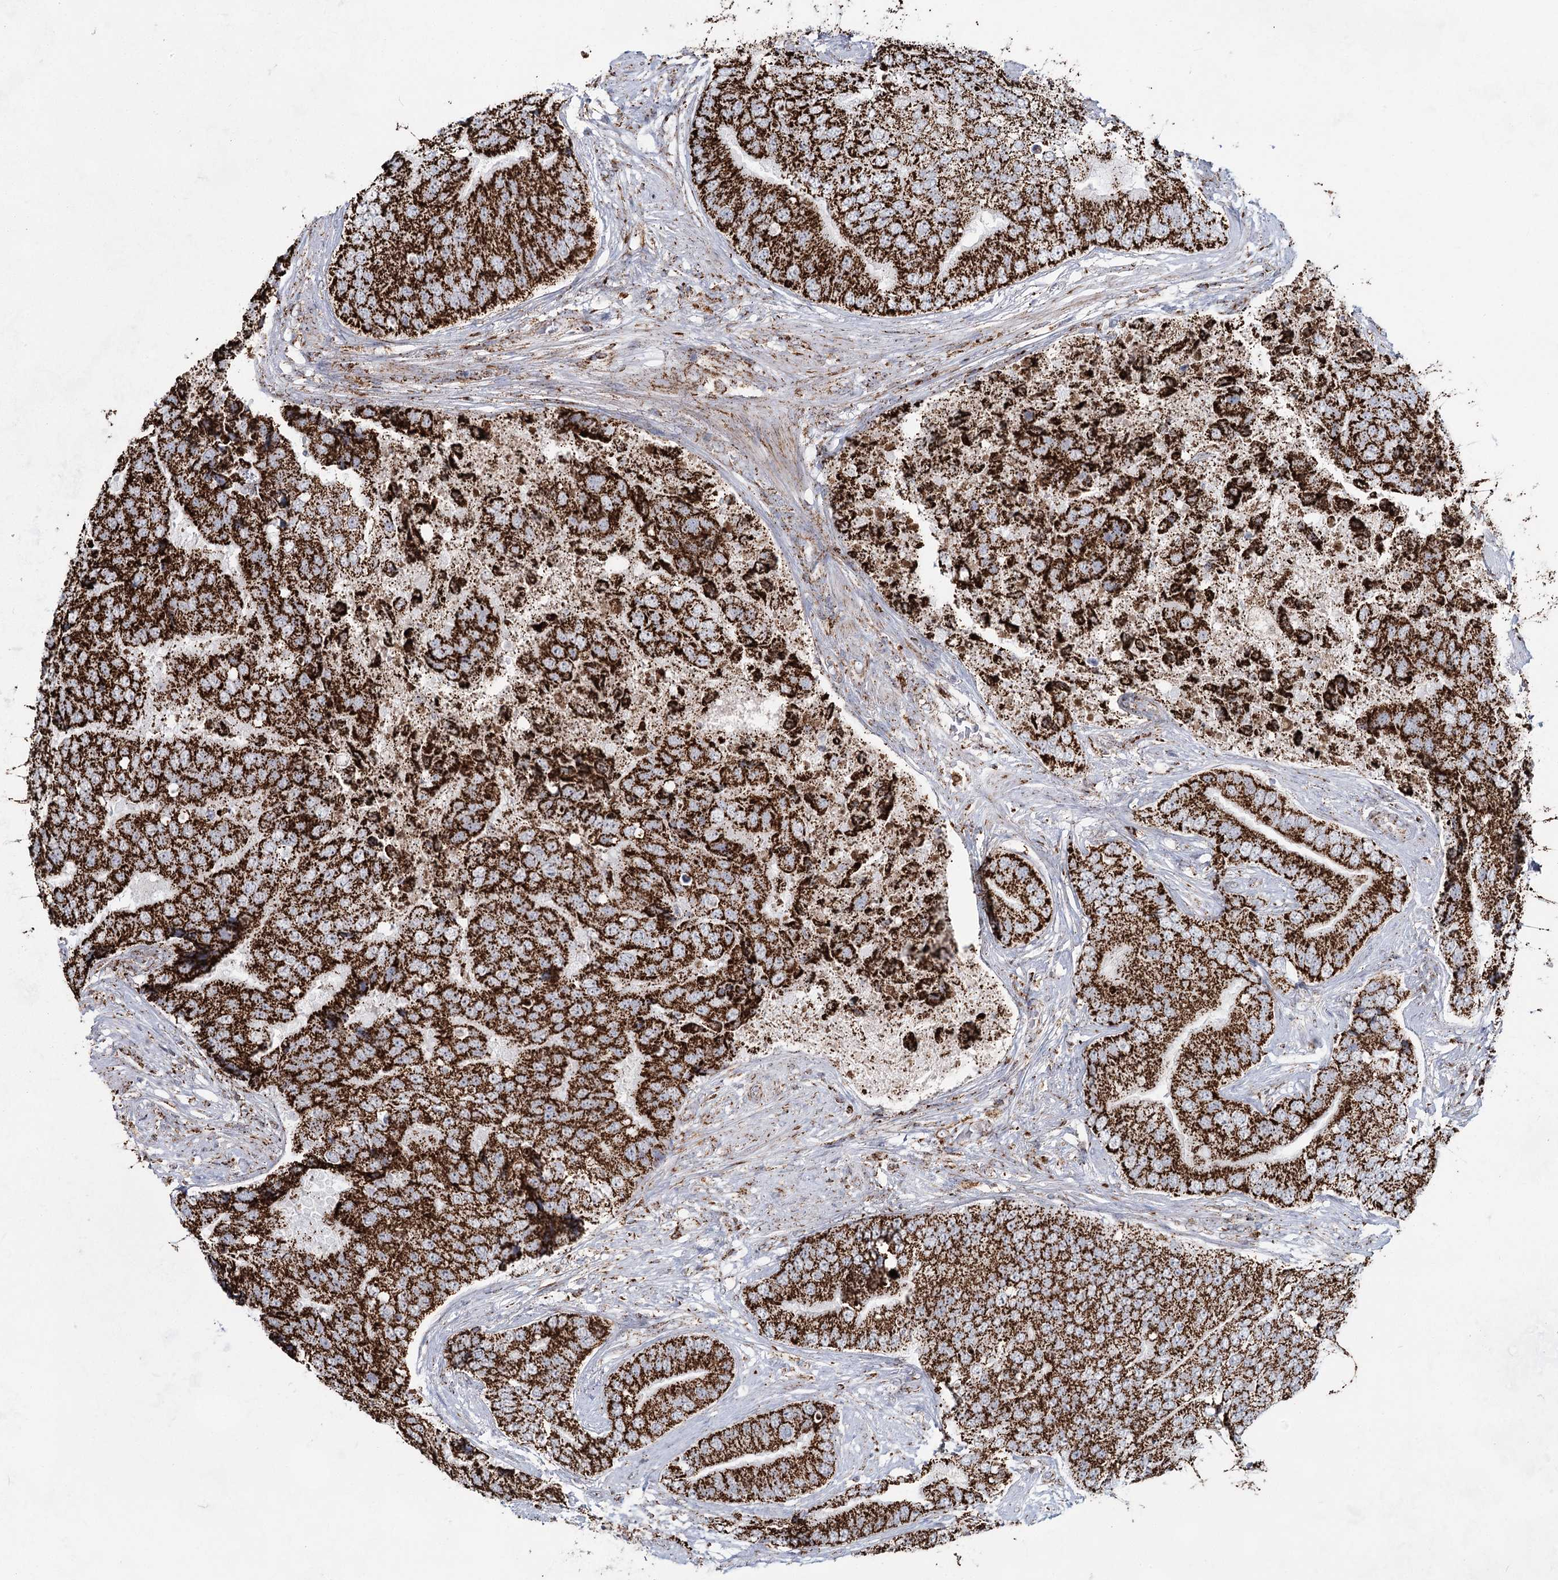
{"staining": {"intensity": "strong", "quantity": ">75%", "location": "cytoplasmic/membranous"}, "tissue": "prostate cancer", "cell_type": "Tumor cells", "image_type": "cancer", "snomed": [{"axis": "morphology", "description": "Adenocarcinoma, High grade"}, {"axis": "topography", "description": "Prostate"}], "caption": "Immunohistochemical staining of human prostate cancer exhibits high levels of strong cytoplasmic/membranous expression in approximately >75% of tumor cells.", "gene": "CWF19L1", "patient": {"sex": "male", "age": 70}}